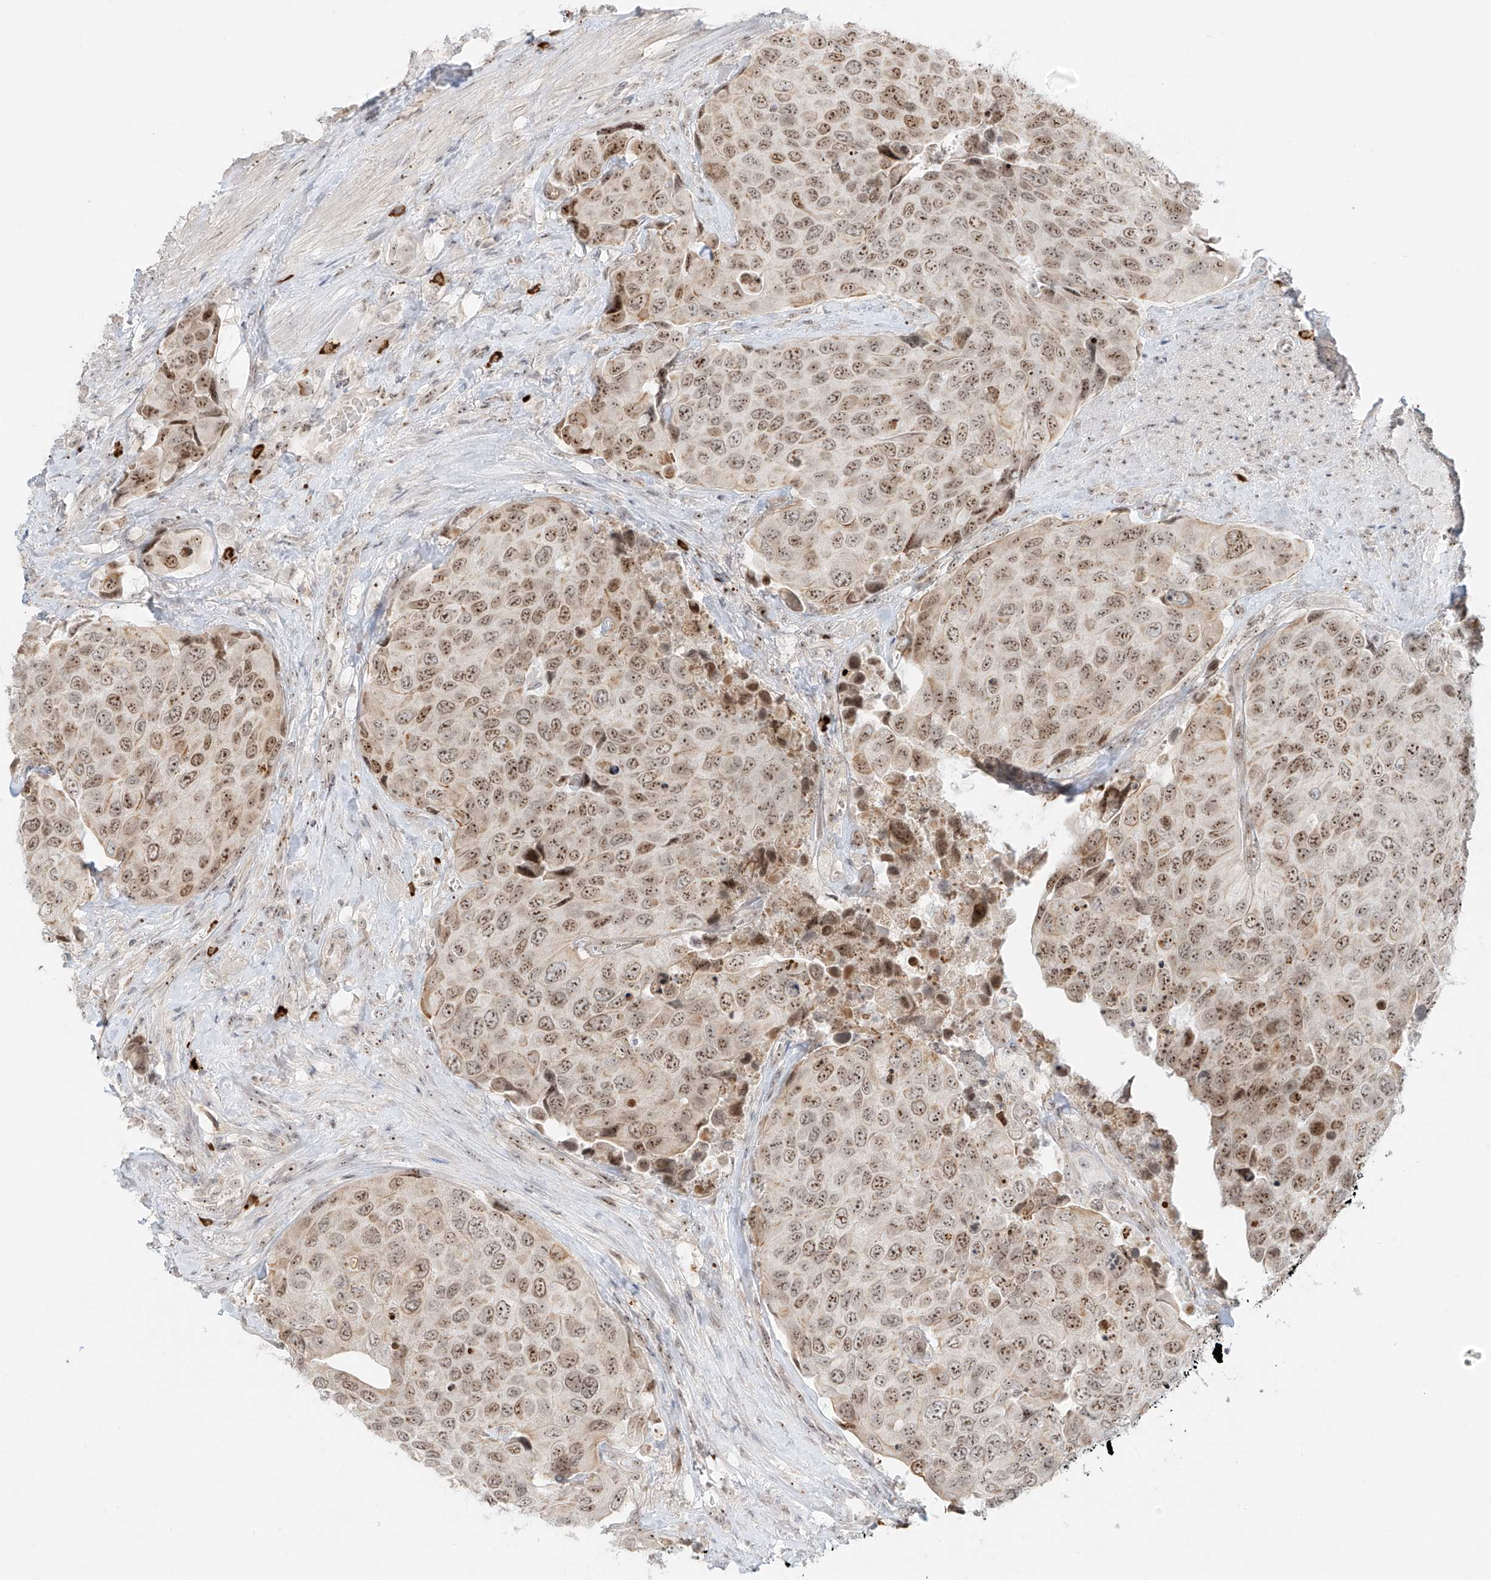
{"staining": {"intensity": "moderate", "quantity": ">75%", "location": "nuclear"}, "tissue": "urothelial cancer", "cell_type": "Tumor cells", "image_type": "cancer", "snomed": [{"axis": "morphology", "description": "Urothelial carcinoma, High grade"}, {"axis": "topography", "description": "Urinary bladder"}], "caption": "Urothelial cancer stained with a brown dye exhibits moderate nuclear positive expression in about >75% of tumor cells.", "gene": "ZNF512", "patient": {"sex": "male", "age": 74}}